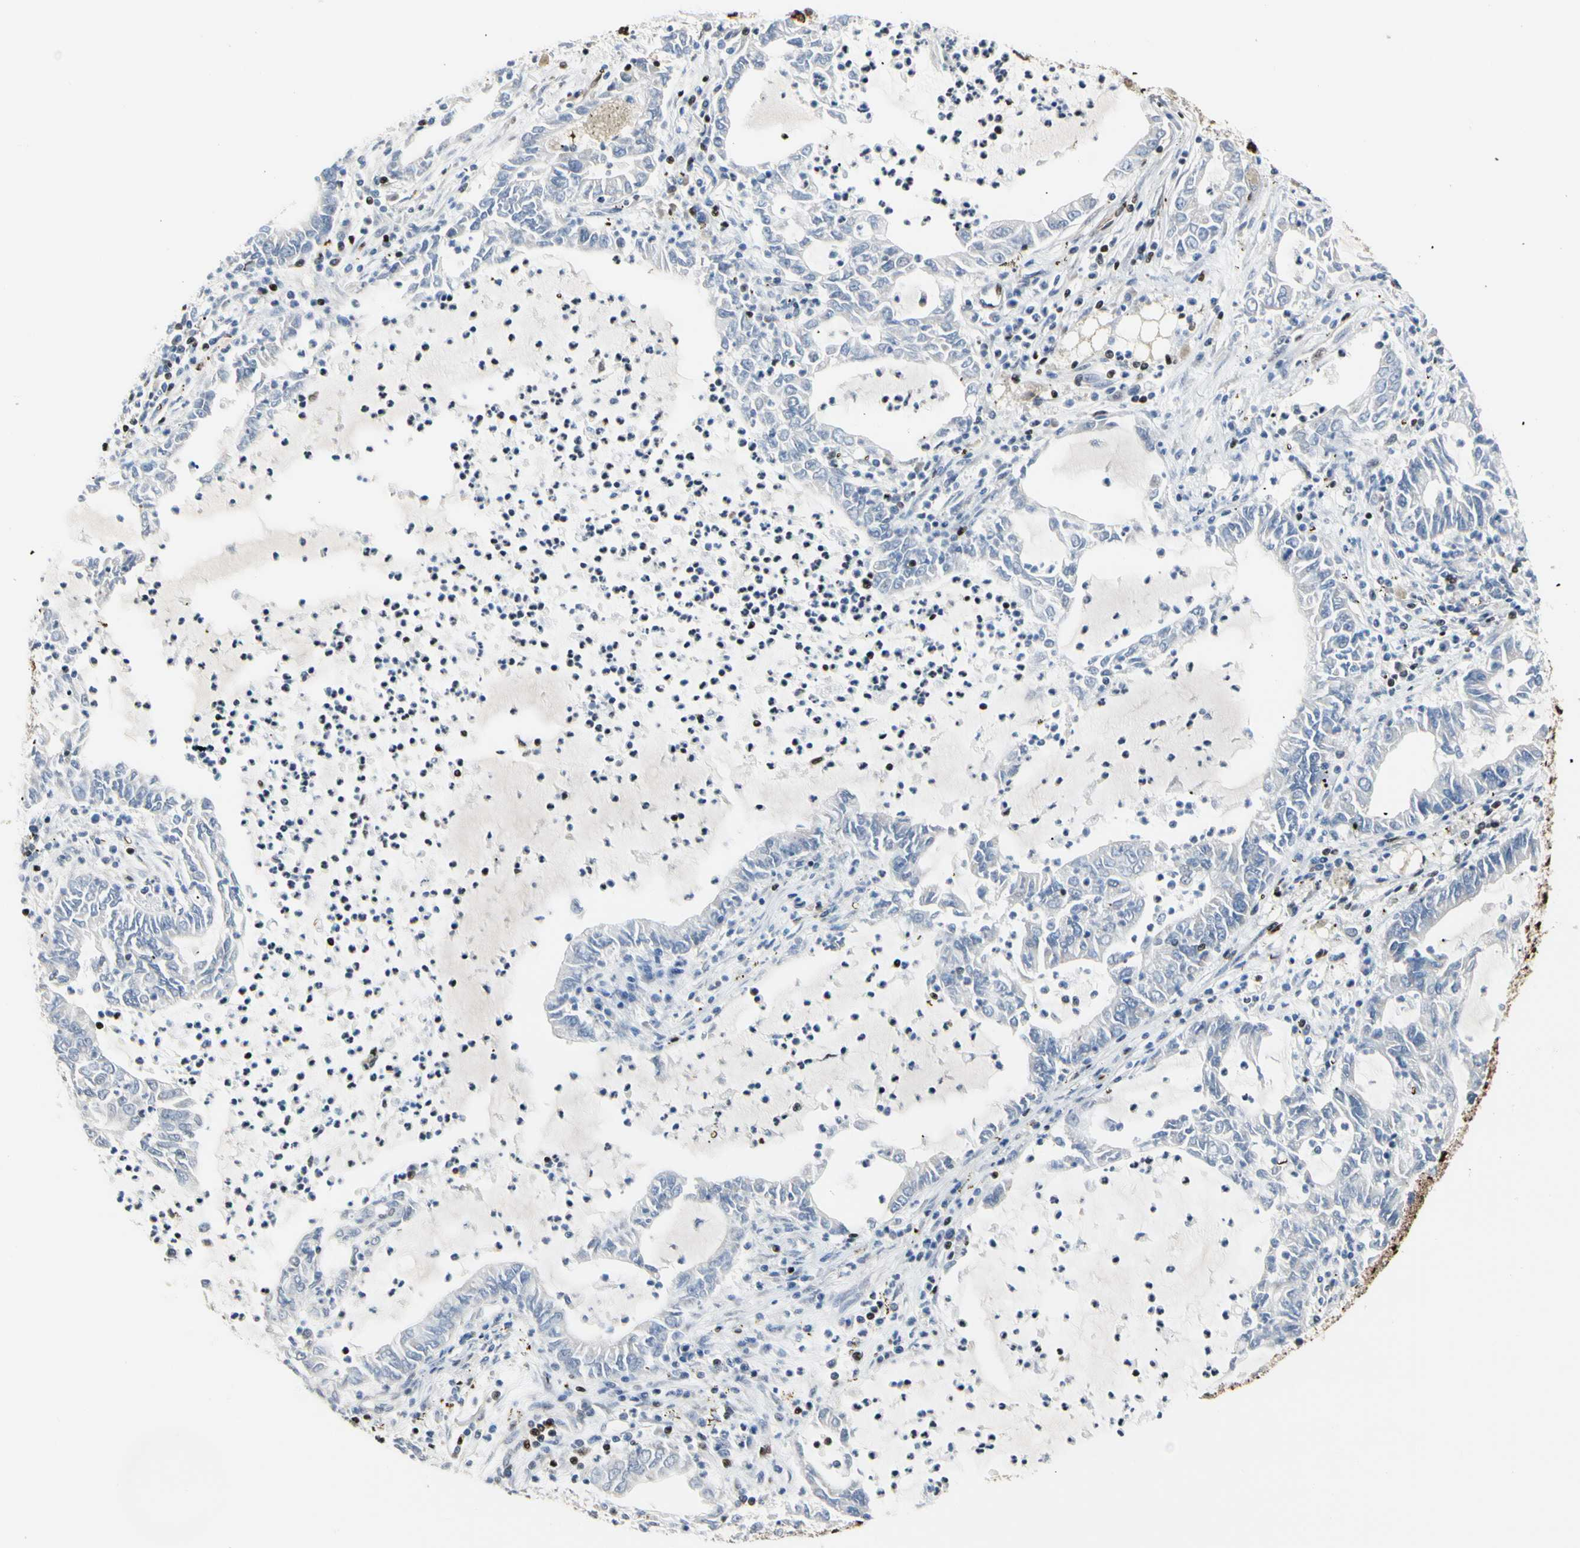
{"staining": {"intensity": "strong", "quantity": ">75%", "location": "cytoplasmic/membranous,nuclear"}, "tissue": "lung cancer", "cell_type": "Tumor cells", "image_type": "cancer", "snomed": [{"axis": "morphology", "description": "Adenocarcinoma, NOS"}, {"axis": "topography", "description": "Lung"}], "caption": "The micrograph shows a brown stain indicating the presence of a protein in the cytoplasmic/membranous and nuclear of tumor cells in lung adenocarcinoma.", "gene": "HNRNPK", "patient": {"sex": "female", "age": 51}}